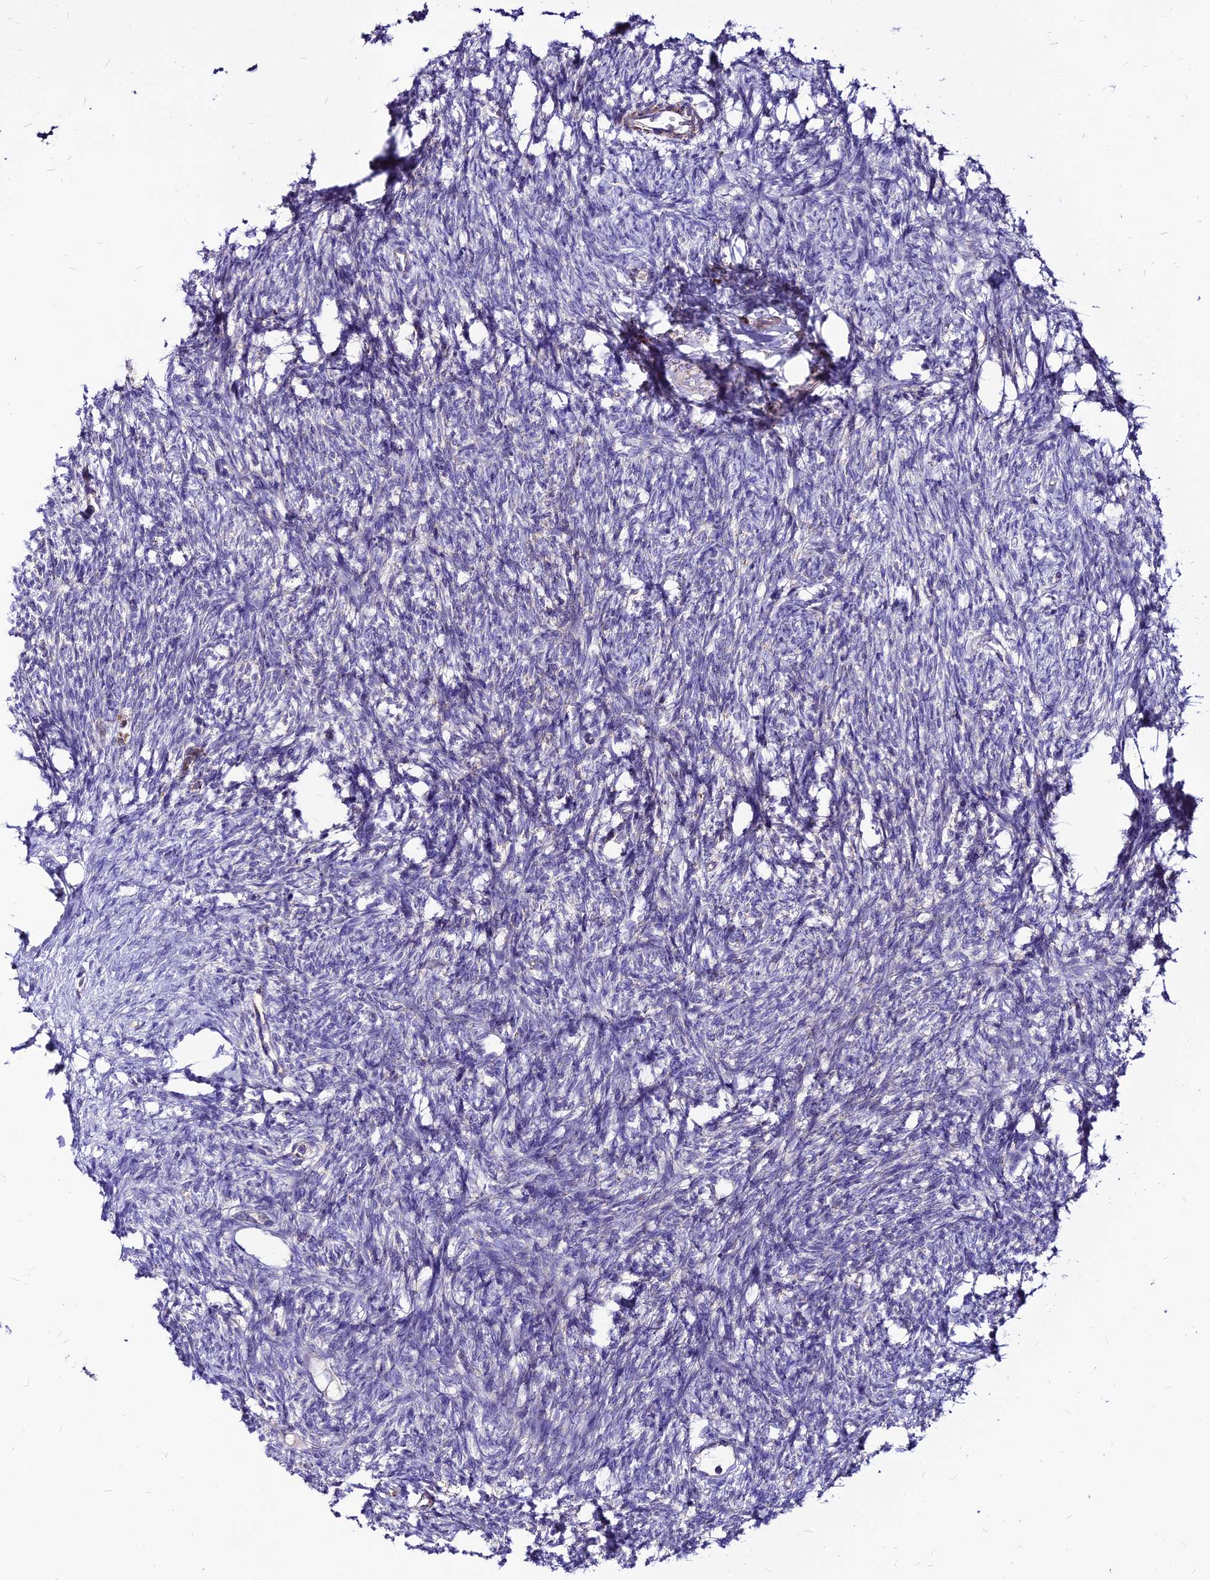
{"staining": {"intensity": "strong", "quantity": ">75%", "location": "cytoplasmic/membranous"}, "tissue": "ovary", "cell_type": "Follicle cells", "image_type": "normal", "snomed": [{"axis": "morphology", "description": "Normal tissue, NOS"}, {"axis": "morphology", "description": "Cyst, NOS"}, {"axis": "topography", "description": "Ovary"}], "caption": "Ovary was stained to show a protein in brown. There is high levels of strong cytoplasmic/membranous staining in about >75% of follicle cells. Immunohistochemistry (ihc) stains the protein in brown and the nuclei are stained blue.", "gene": "ECI1", "patient": {"sex": "female", "age": 33}}